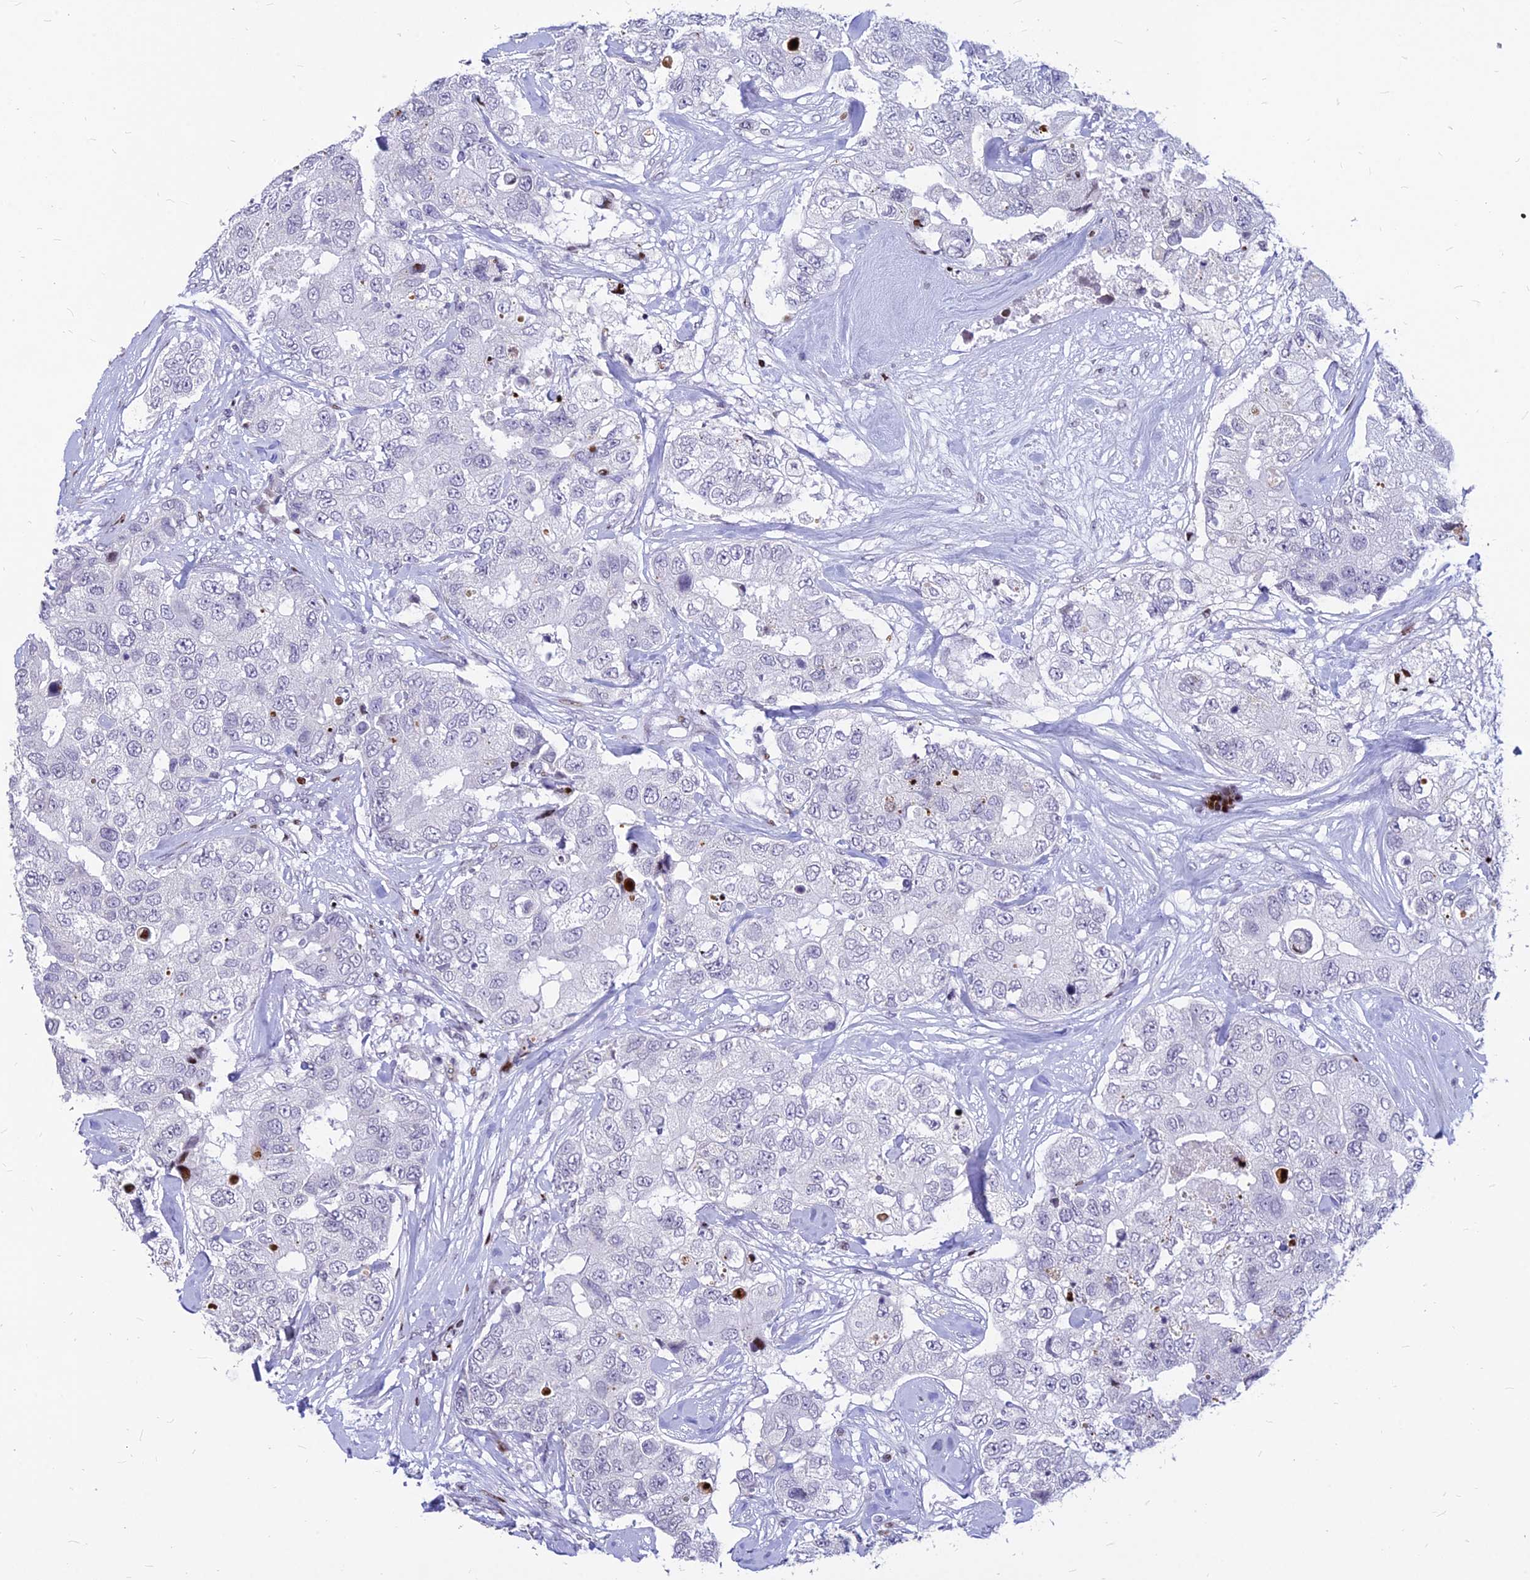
{"staining": {"intensity": "negative", "quantity": "none", "location": "none"}, "tissue": "breast cancer", "cell_type": "Tumor cells", "image_type": "cancer", "snomed": [{"axis": "morphology", "description": "Duct carcinoma"}, {"axis": "topography", "description": "Breast"}], "caption": "Immunohistochemical staining of breast cancer (invasive ductal carcinoma) reveals no significant staining in tumor cells.", "gene": "PRPS1", "patient": {"sex": "female", "age": 62}}